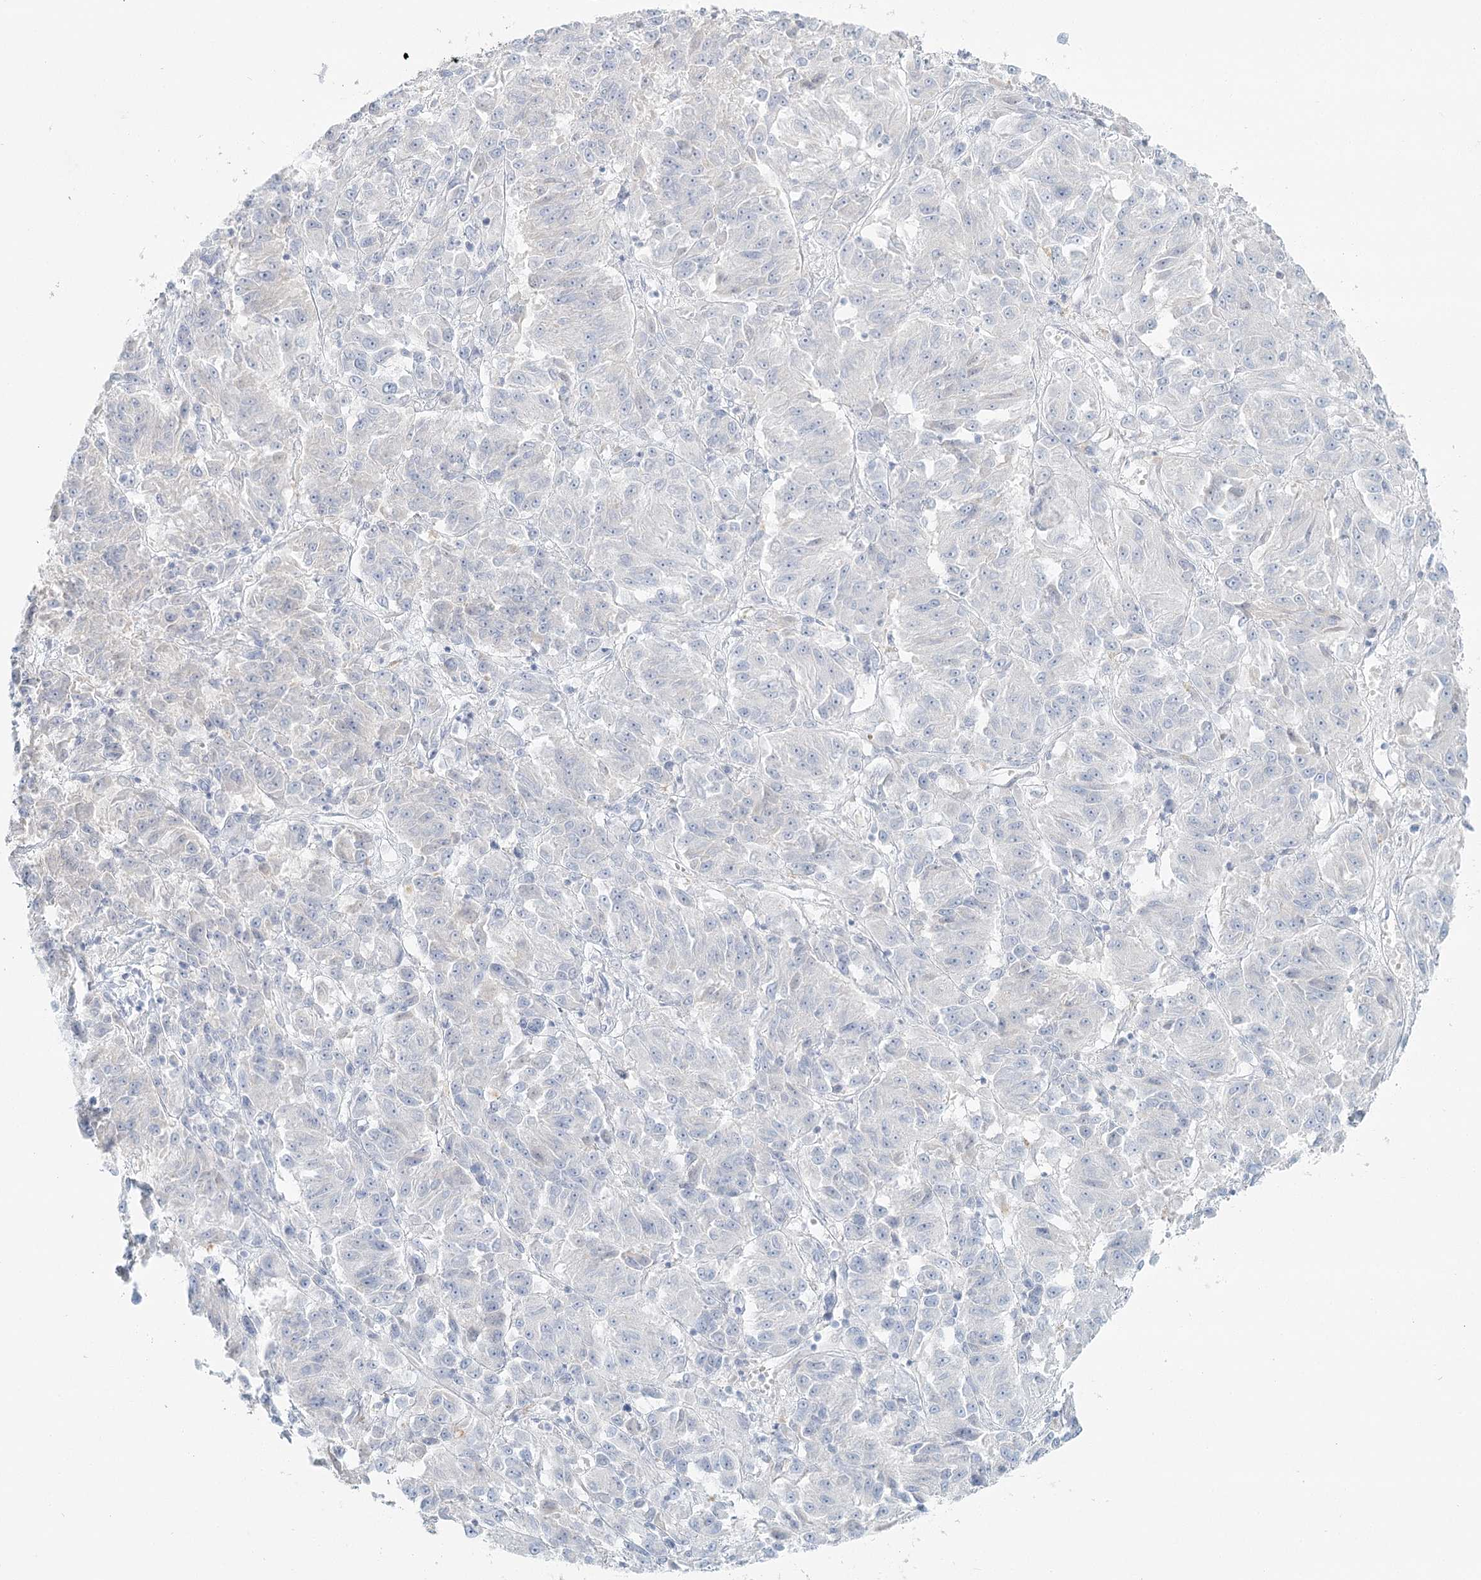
{"staining": {"intensity": "negative", "quantity": "none", "location": "none"}, "tissue": "melanoma", "cell_type": "Tumor cells", "image_type": "cancer", "snomed": [{"axis": "morphology", "description": "Malignant melanoma, Metastatic site"}, {"axis": "topography", "description": "Lung"}], "caption": "Micrograph shows no significant protein positivity in tumor cells of malignant melanoma (metastatic site).", "gene": "DMGDH", "patient": {"sex": "male", "age": 64}}